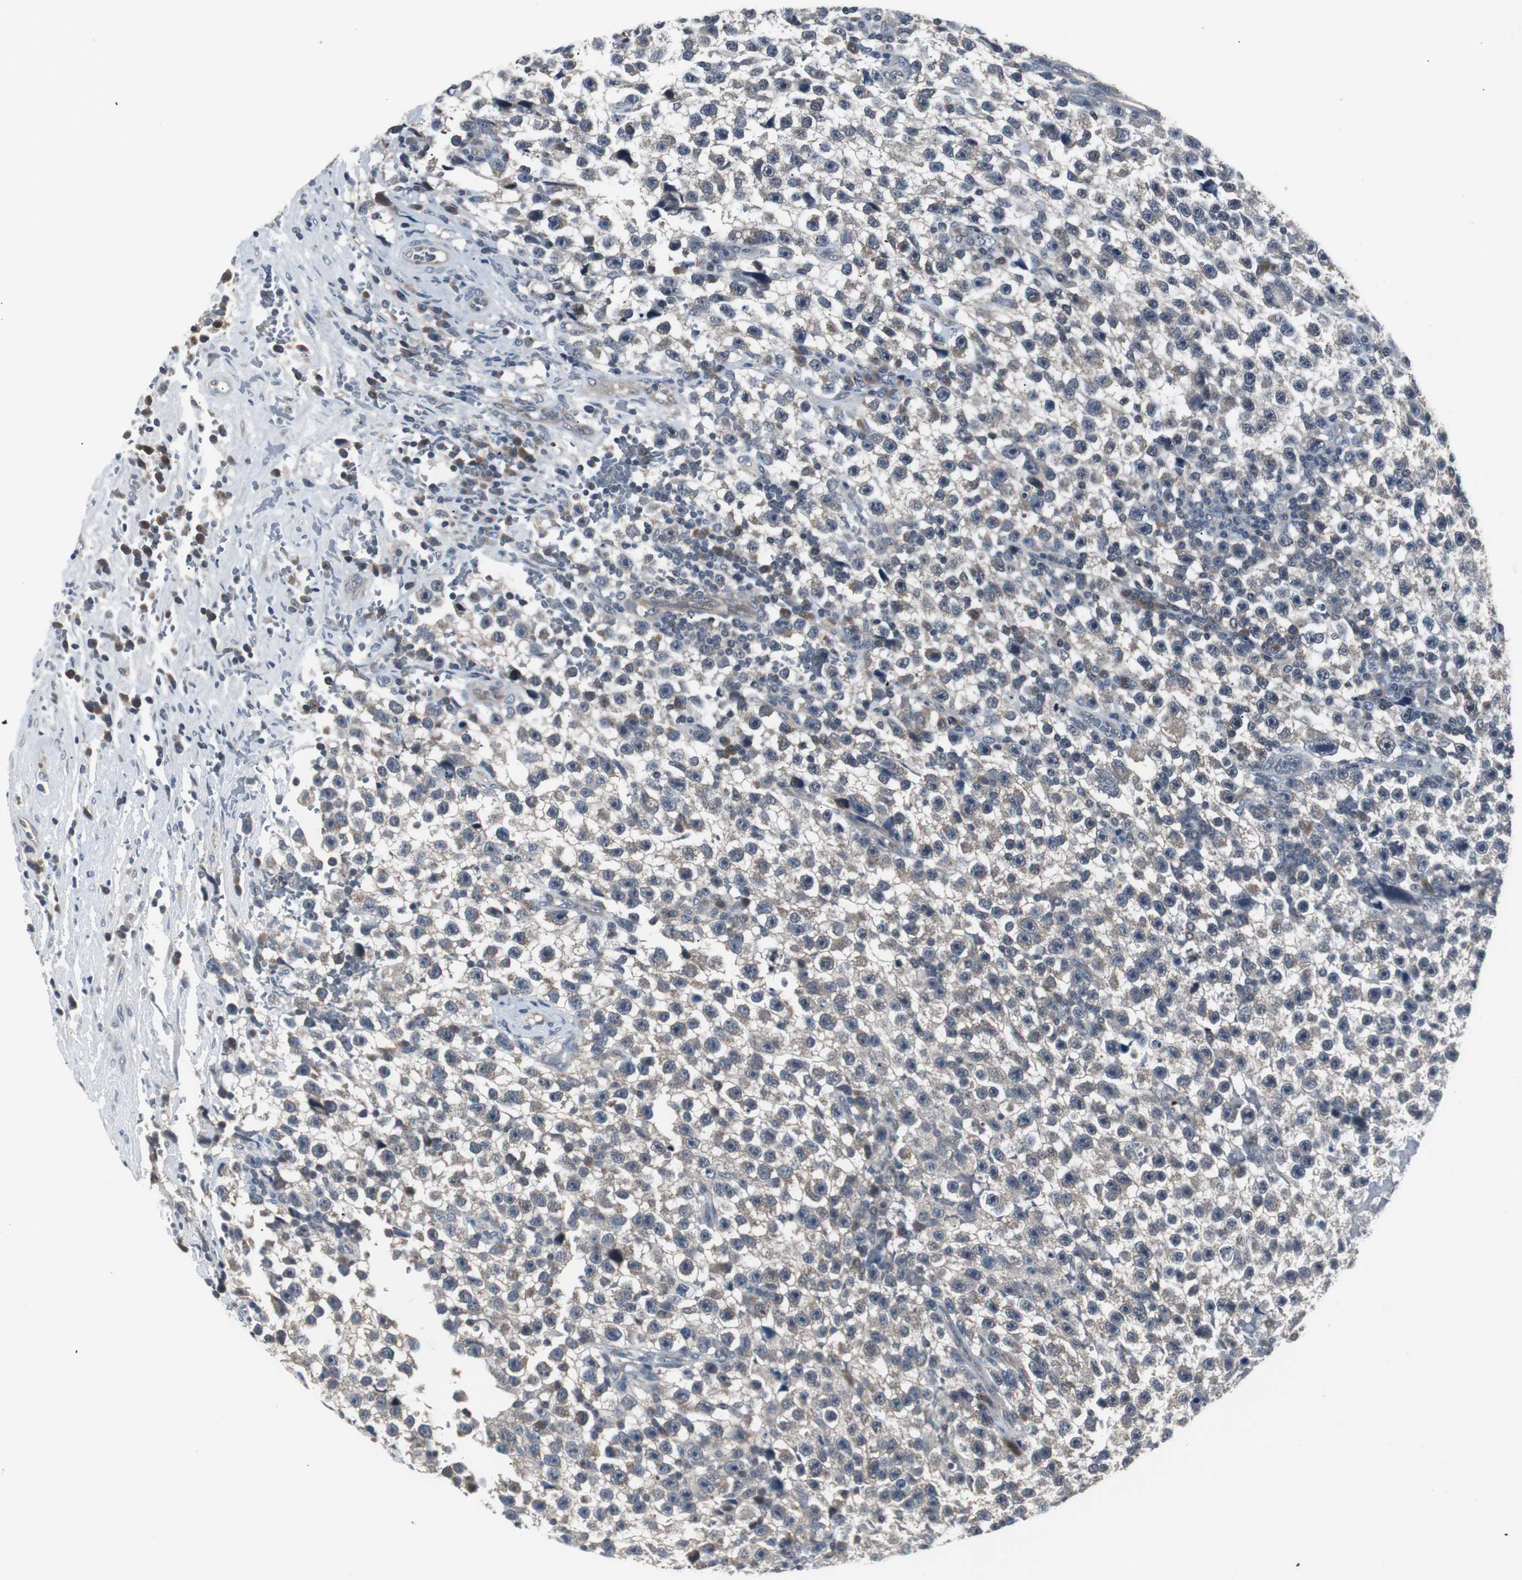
{"staining": {"intensity": "negative", "quantity": "none", "location": "none"}, "tissue": "testis cancer", "cell_type": "Tumor cells", "image_type": "cancer", "snomed": [{"axis": "morphology", "description": "Seminoma, NOS"}, {"axis": "topography", "description": "Testis"}], "caption": "A photomicrograph of human testis seminoma is negative for staining in tumor cells. Brightfield microscopy of immunohistochemistry stained with DAB (brown) and hematoxylin (blue), captured at high magnification.", "gene": "ZMPSTE24", "patient": {"sex": "male", "age": 33}}